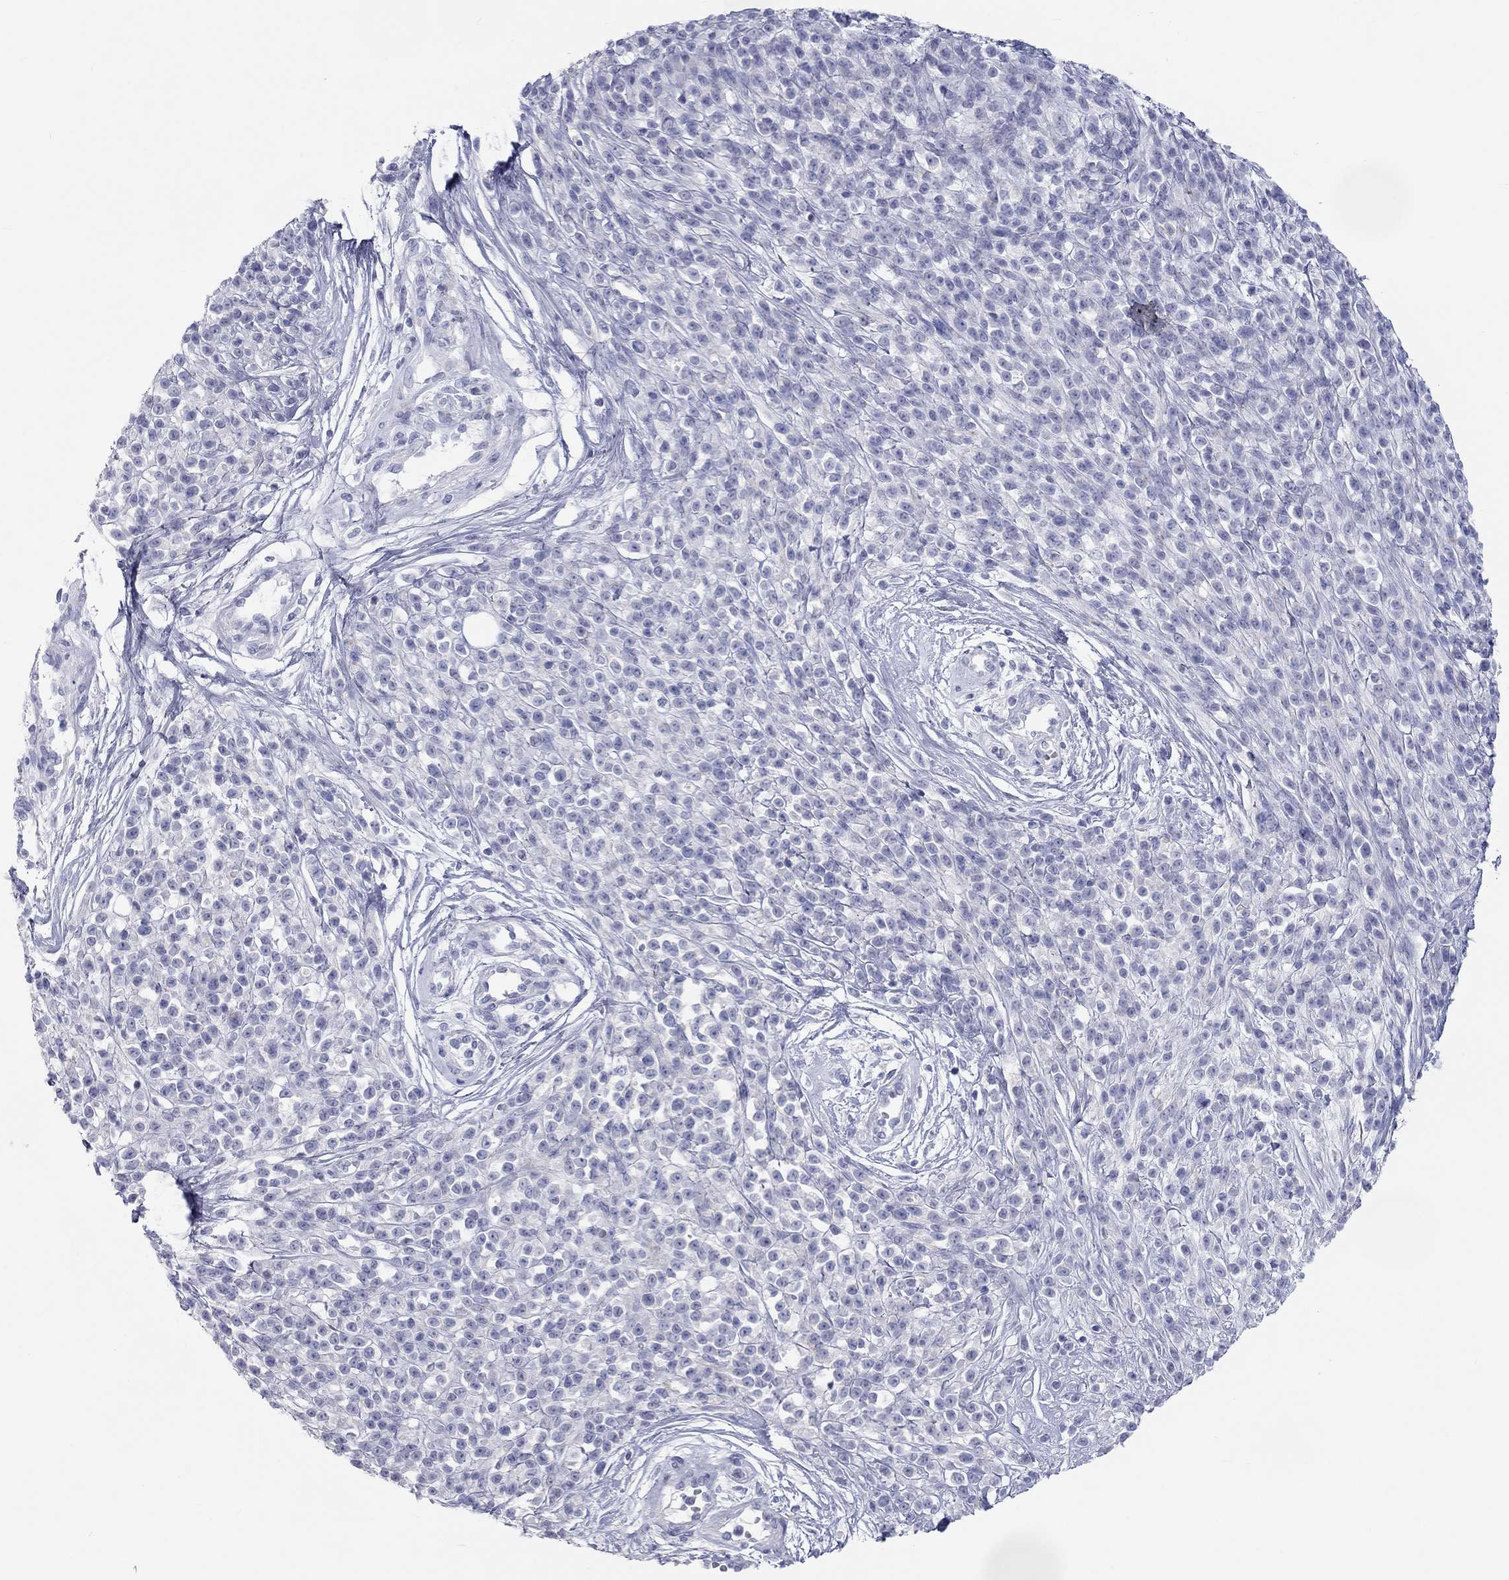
{"staining": {"intensity": "negative", "quantity": "none", "location": "none"}, "tissue": "melanoma", "cell_type": "Tumor cells", "image_type": "cancer", "snomed": [{"axis": "morphology", "description": "Malignant melanoma, NOS"}, {"axis": "topography", "description": "Skin"}, {"axis": "topography", "description": "Skin of trunk"}], "caption": "The photomicrograph shows no significant positivity in tumor cells of malignant melanoma.", "gene": "PCDHGC5", "patient": {"sex": "male", "age": 74}}